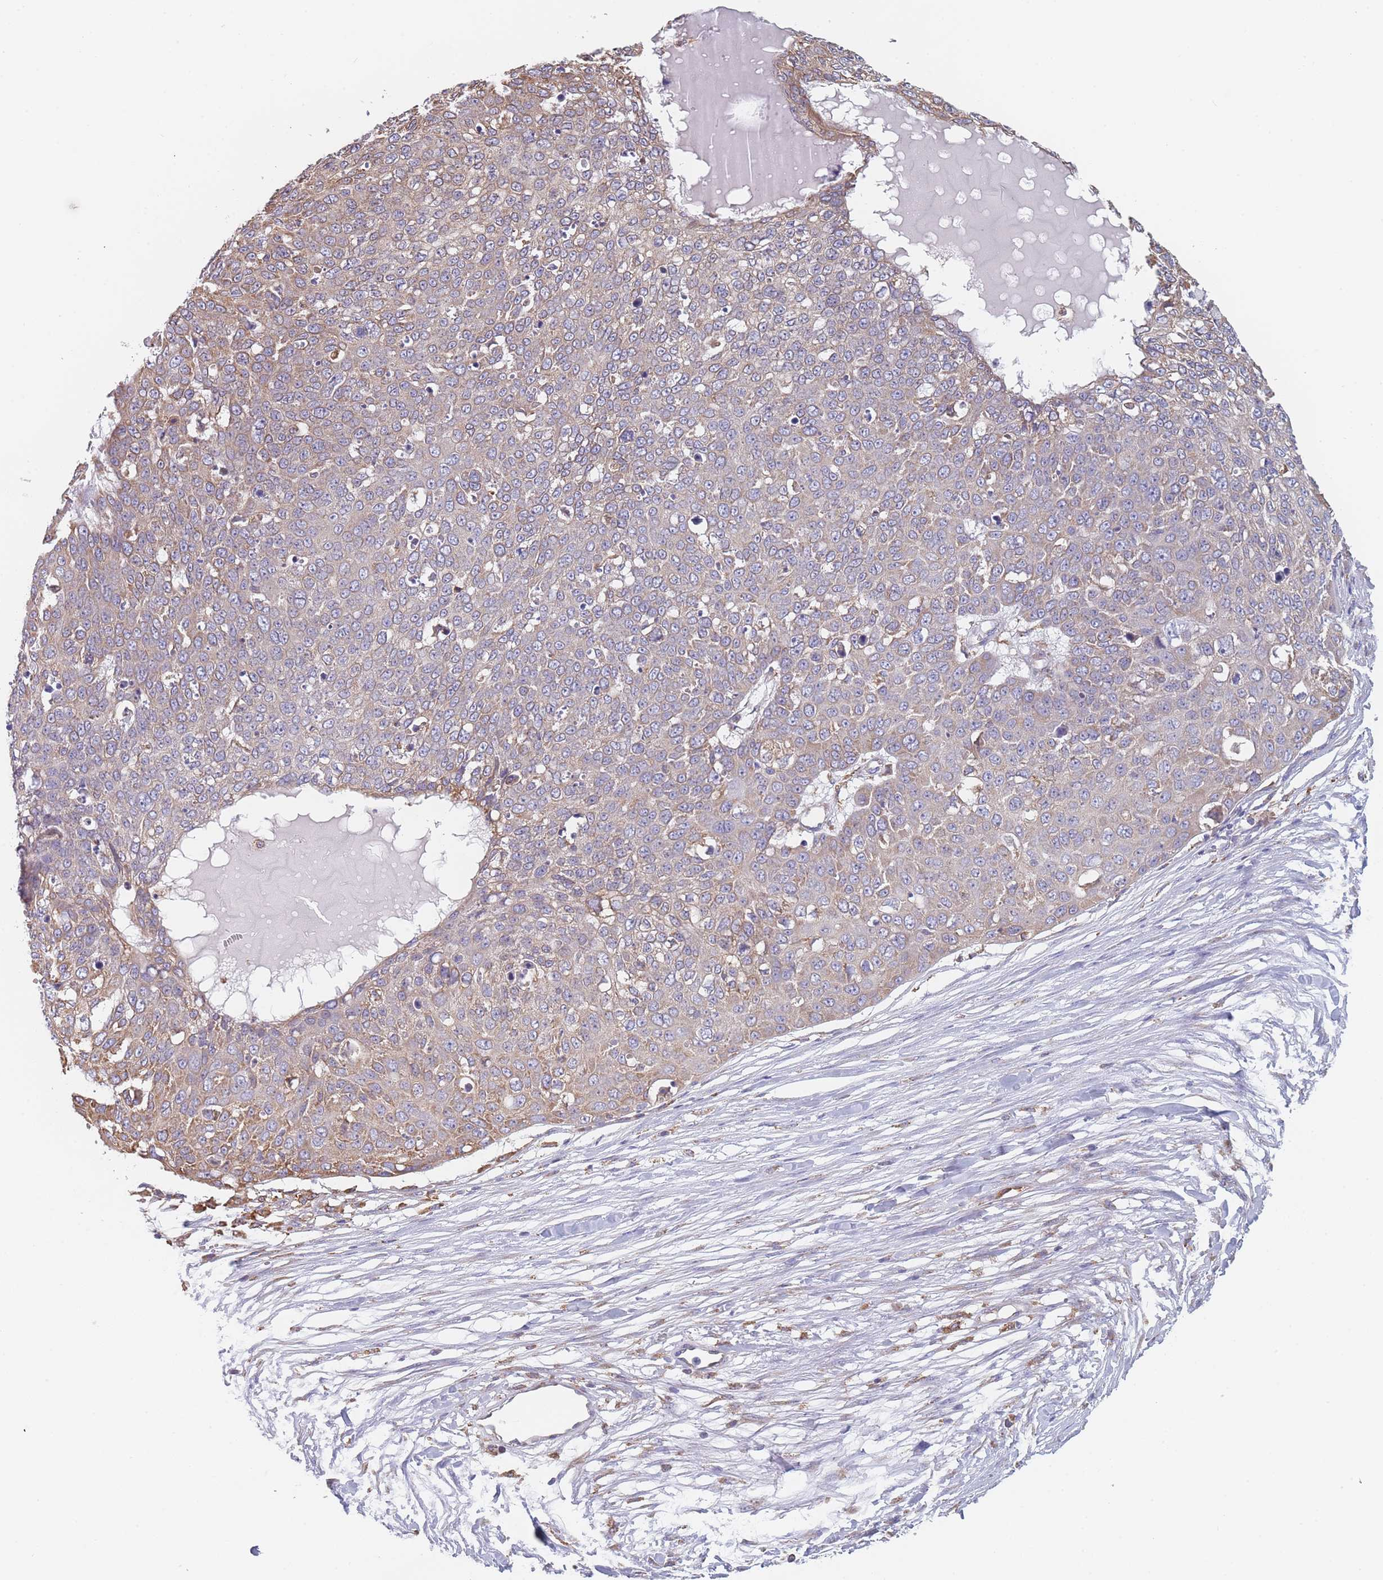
{"staining": {"intensity": "weak", "quantity": "25%-75%", "location": "cytoplasmic/membranous"}, "tissue": "skin cancer", "cell_type": "Tumor cells", "image_type": "cancer", "snomed": [{"axis": "morphology", "description": "Squamous cell carcinoma, NOS"}, {"axis": "topography", "description": "Skin"}], "caption": "An IHC image of tumor tissue is shown. Protein staining in brown shows weak cytoplasmic/membranous positivity in skin cancer within tumor cells. Immunohistochemistry (ihc) stains the protein of interest in brown and the nuclei are stained blue.", "gene": "OR7C2", "patient": {"sex": "male", "age": 71}}